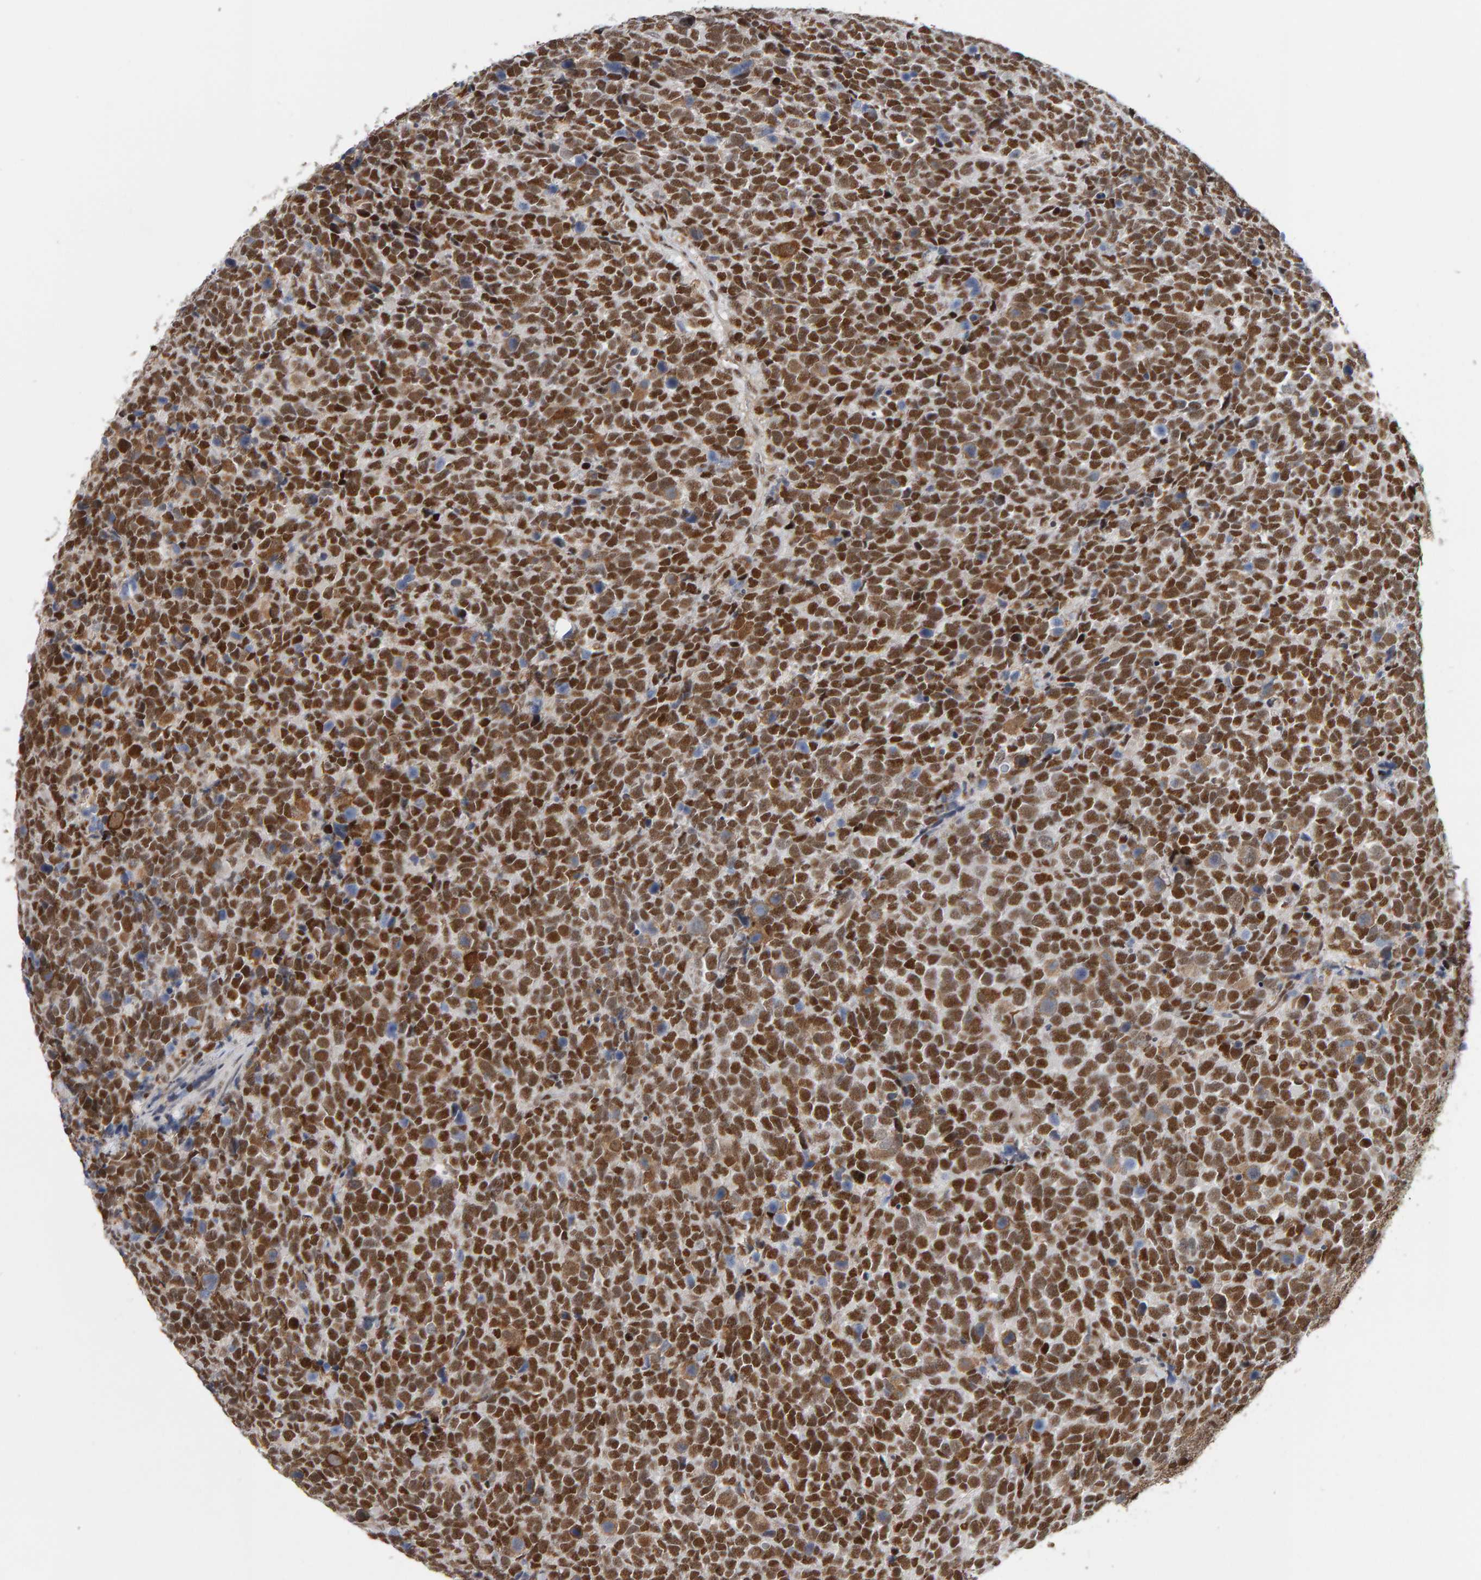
{"staining": {"intensity": "strong", "quantity": ">75%", "location": "nuclear"}, "tissue": "urothelial cancer", "cell_type": "Tumor cells", "image_type": "cancer", "snomed": [{"axis": "morphology", "description": "Urothelial carcinoma, High grade"}, {"axis": "topography", "description": "Urinary bladder"}], "caption": "Protein expression analysis of urothelial cancer demonstrates strong nuclear positivity in approximately >75% of tumor cells. (DAB (3,3'-diaminobenzidine) IHC with brightfield microscopy, high magnification).", "gene": "ATF7IP", "patient": {"sex": "female", "age": 82}}